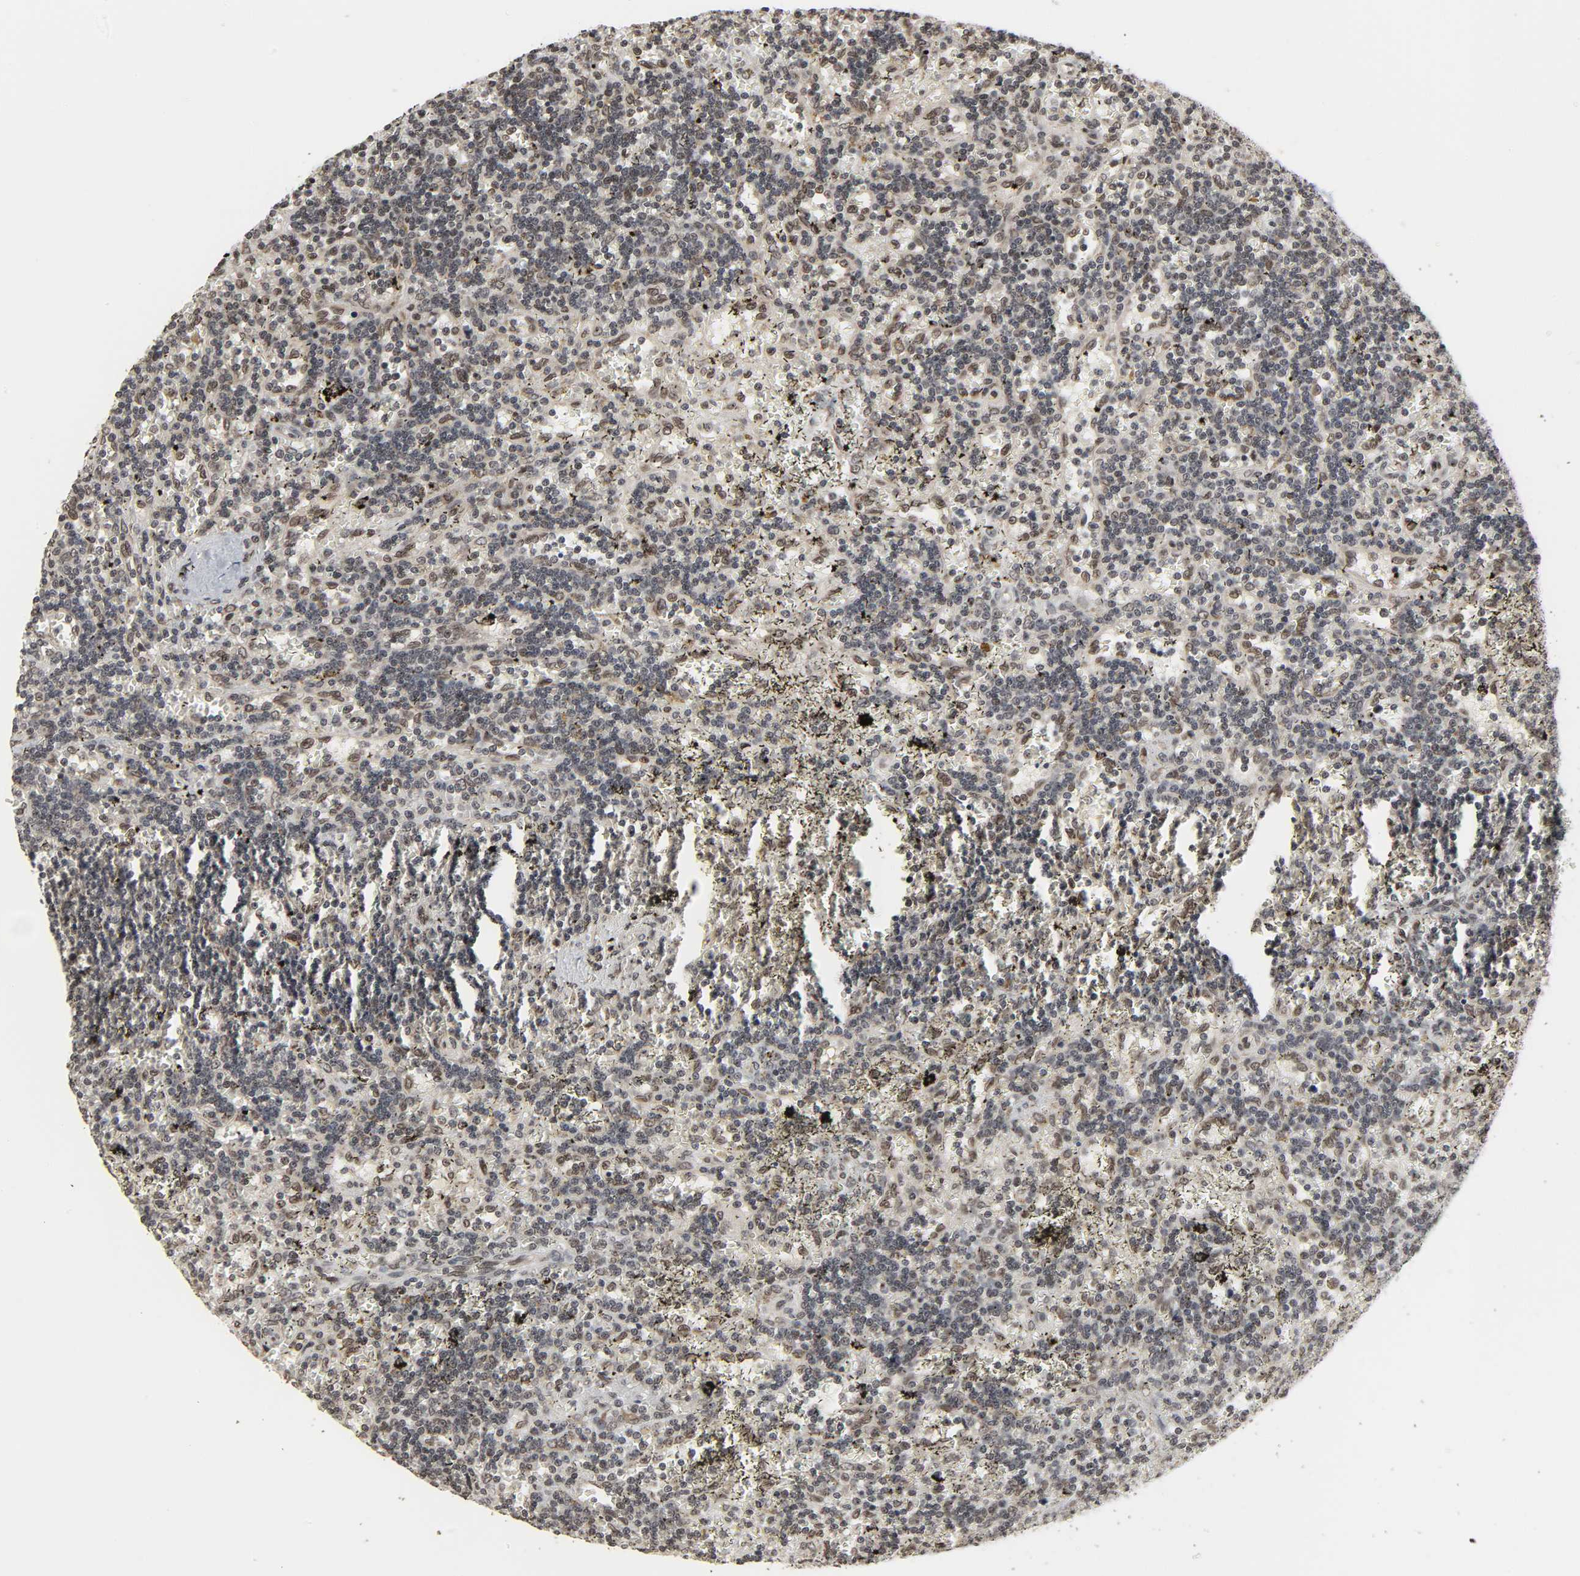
{"staining": {"intensity": "weak", "quantity": "25%-75%", "location": "nuclear"}, "tissue": "lymphoma", "cell_type": "Tumor cells", "image_type": "cancer", "snomed": [{"axis": "morphology", "description": "Malignant lymphoma, non-Hodgkin's type, Low grade"}, {"axis": "topography", "description": "Spleen"}], "caption": "A low amount of weak nuclear staining is seen in approximately 25%-75% of tumor cells in malignant lymphoma, non-Hodgkin's type (low-grade) tissue.", "gene": "XRCC1", "patient": {"sex": "male", "age": 60}}